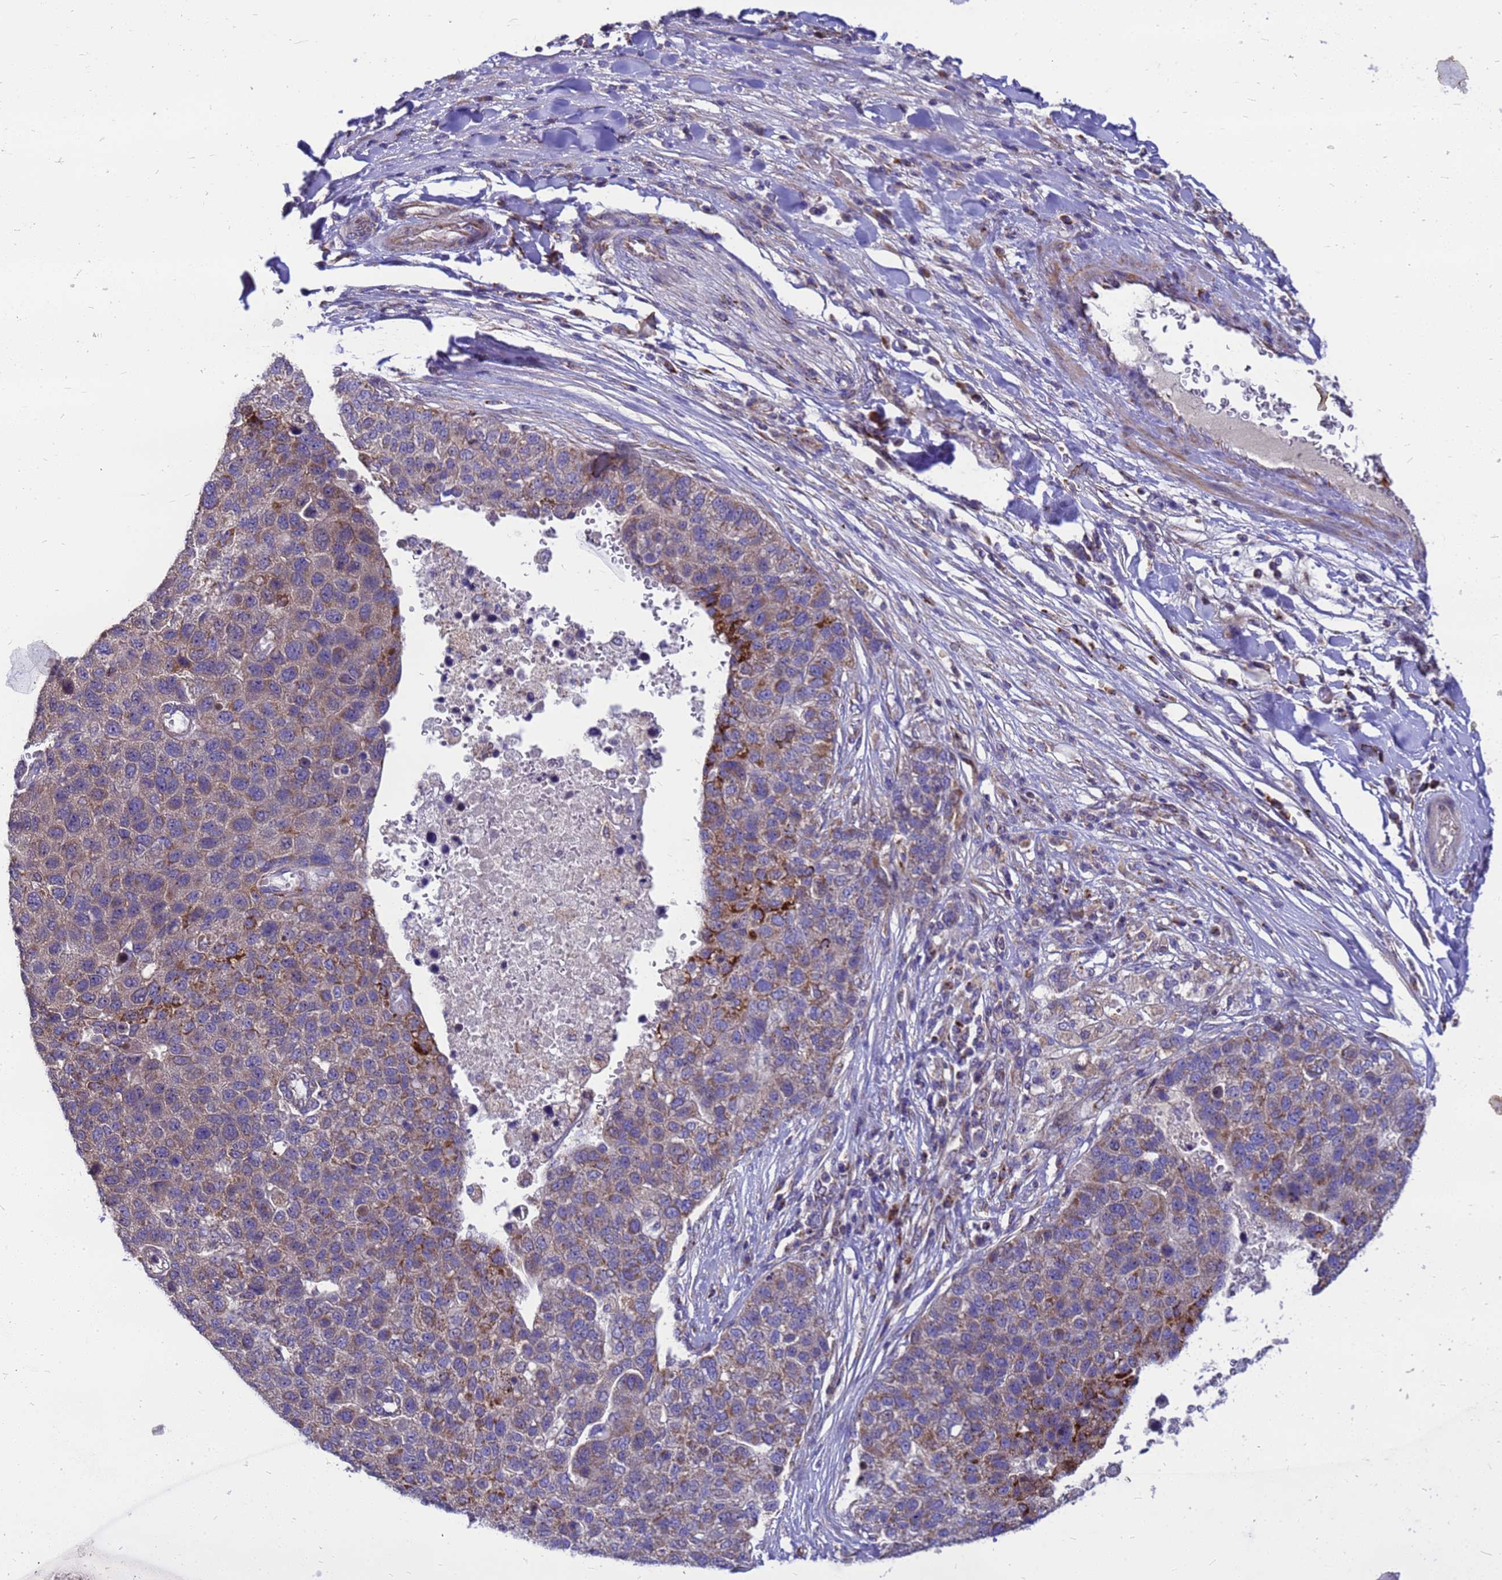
{"staining": {"intensity": "moderate", "quantity": "<25%", "location": "cytoplasmic/membranous"}, "tissue": "pancreatic cancer", "cell_type": "Tumor cells", "image_type": "cancer", "snomed": [{"axis": "morphology", "description": "Adenocarcinoma, NOS"}, {"axis": "topography", "description": "Pancreas"}], "caption": "Protein staining of pancreatic cancer tissue shows moderate cytoplasmic/membranous positivity in approximately <25% of tumor cells.", "gene": "CMC4", "patient": {"sex": "female", "age": 61}}